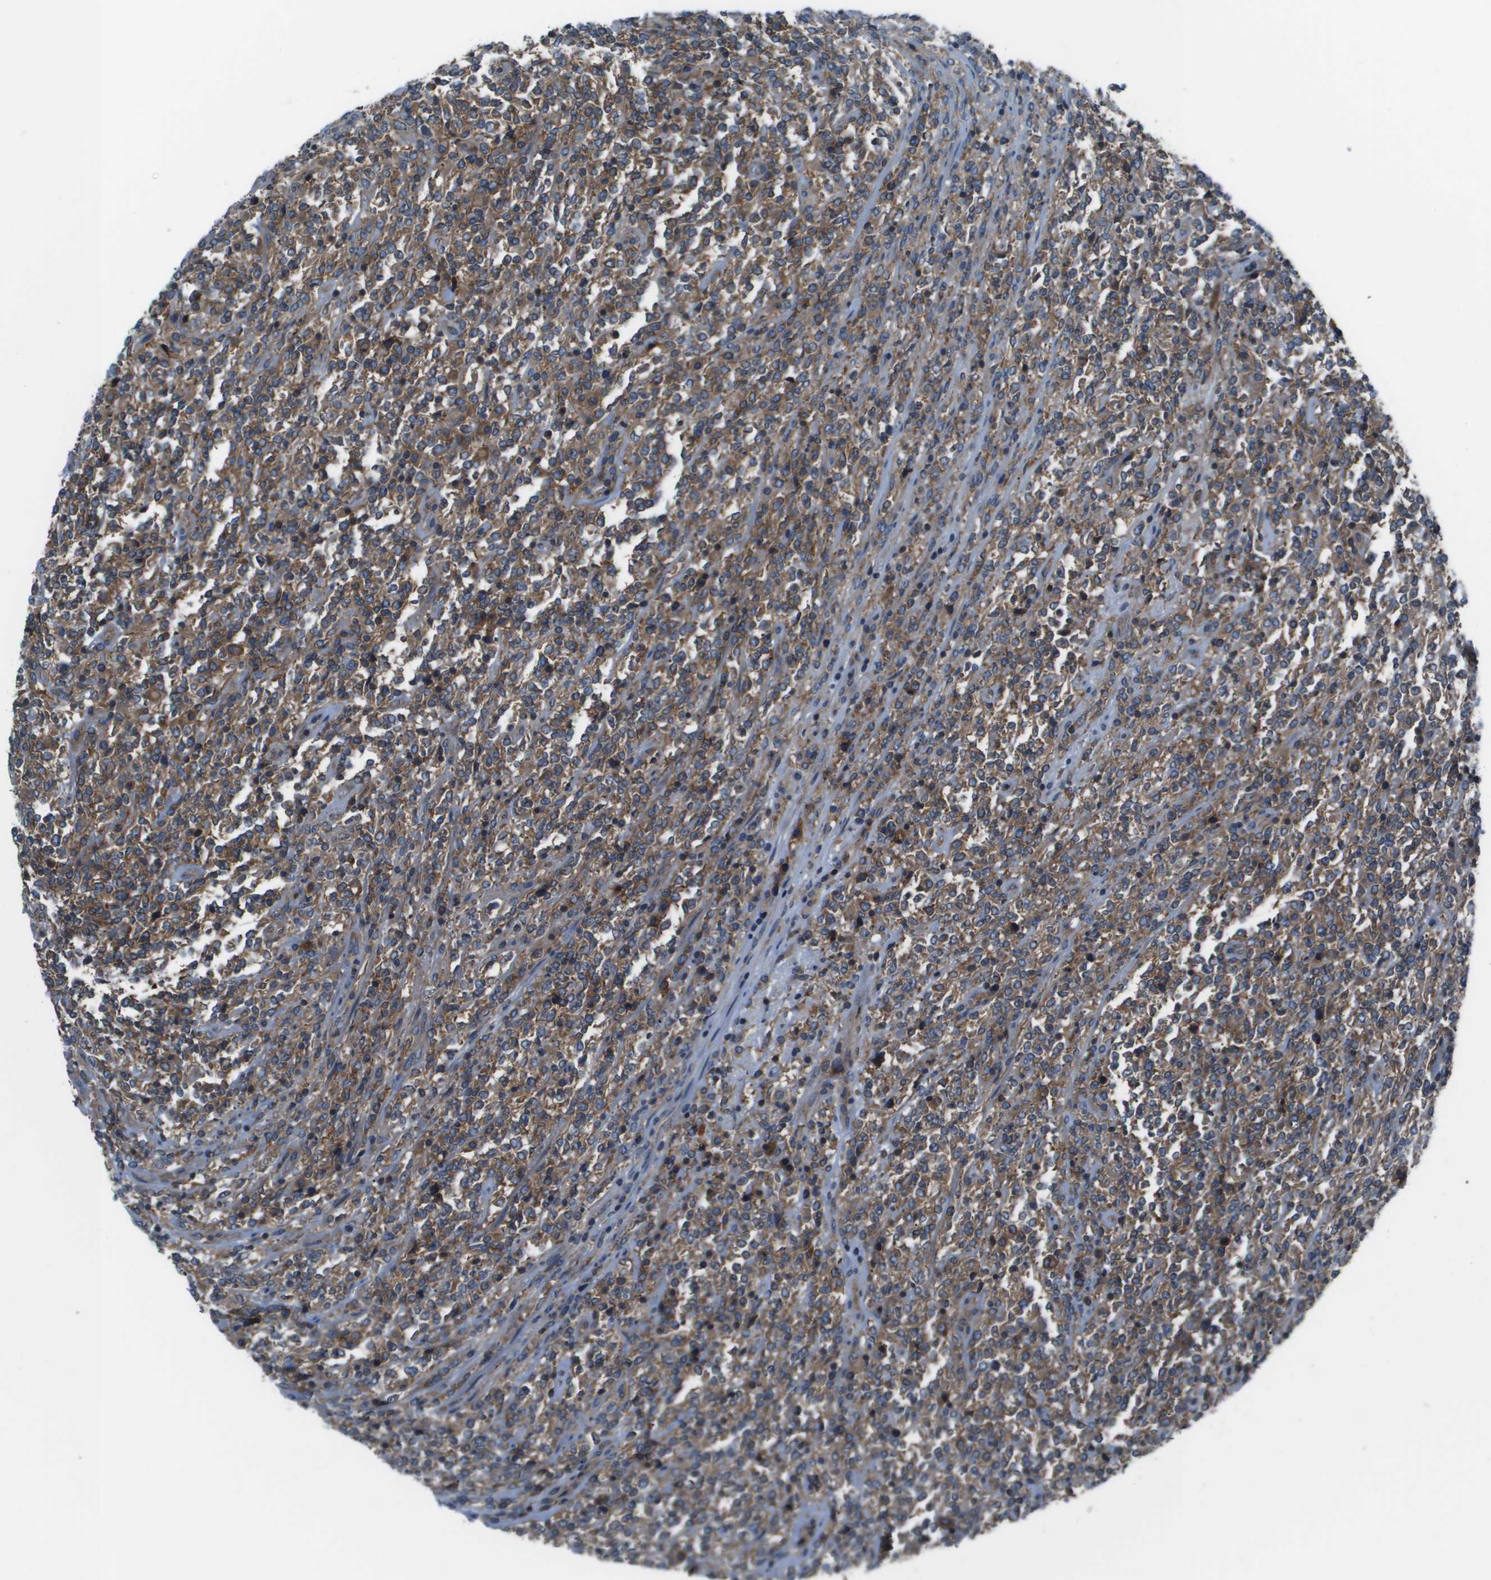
{"staining": {"intensity": "moderate", "quantity": ">75%", "location": "cytoplasmic/membranous"}, "tissue": "lymphoma", "cell_type": "Tumor cells", "image_type": "cancer", "snomed": [{"axis": "morphology", "description": "Malignant lymphoma, non-Hodgkin's type, High grade"}, {"axis": "topography", "description": "Soft tissue"}], "caption": "Immunohistochemistry histopathology image of neoplastic tissue: lymphoma stained using IHC exhibits medium levels of moderate protein expression localized specifically in the cytoplasmic/membranous of tumor cells, appearing as a cytoplasmic/membranous brown color.", "gene": "EIF3B", "patient": {"sex": "male", "age": 18}}